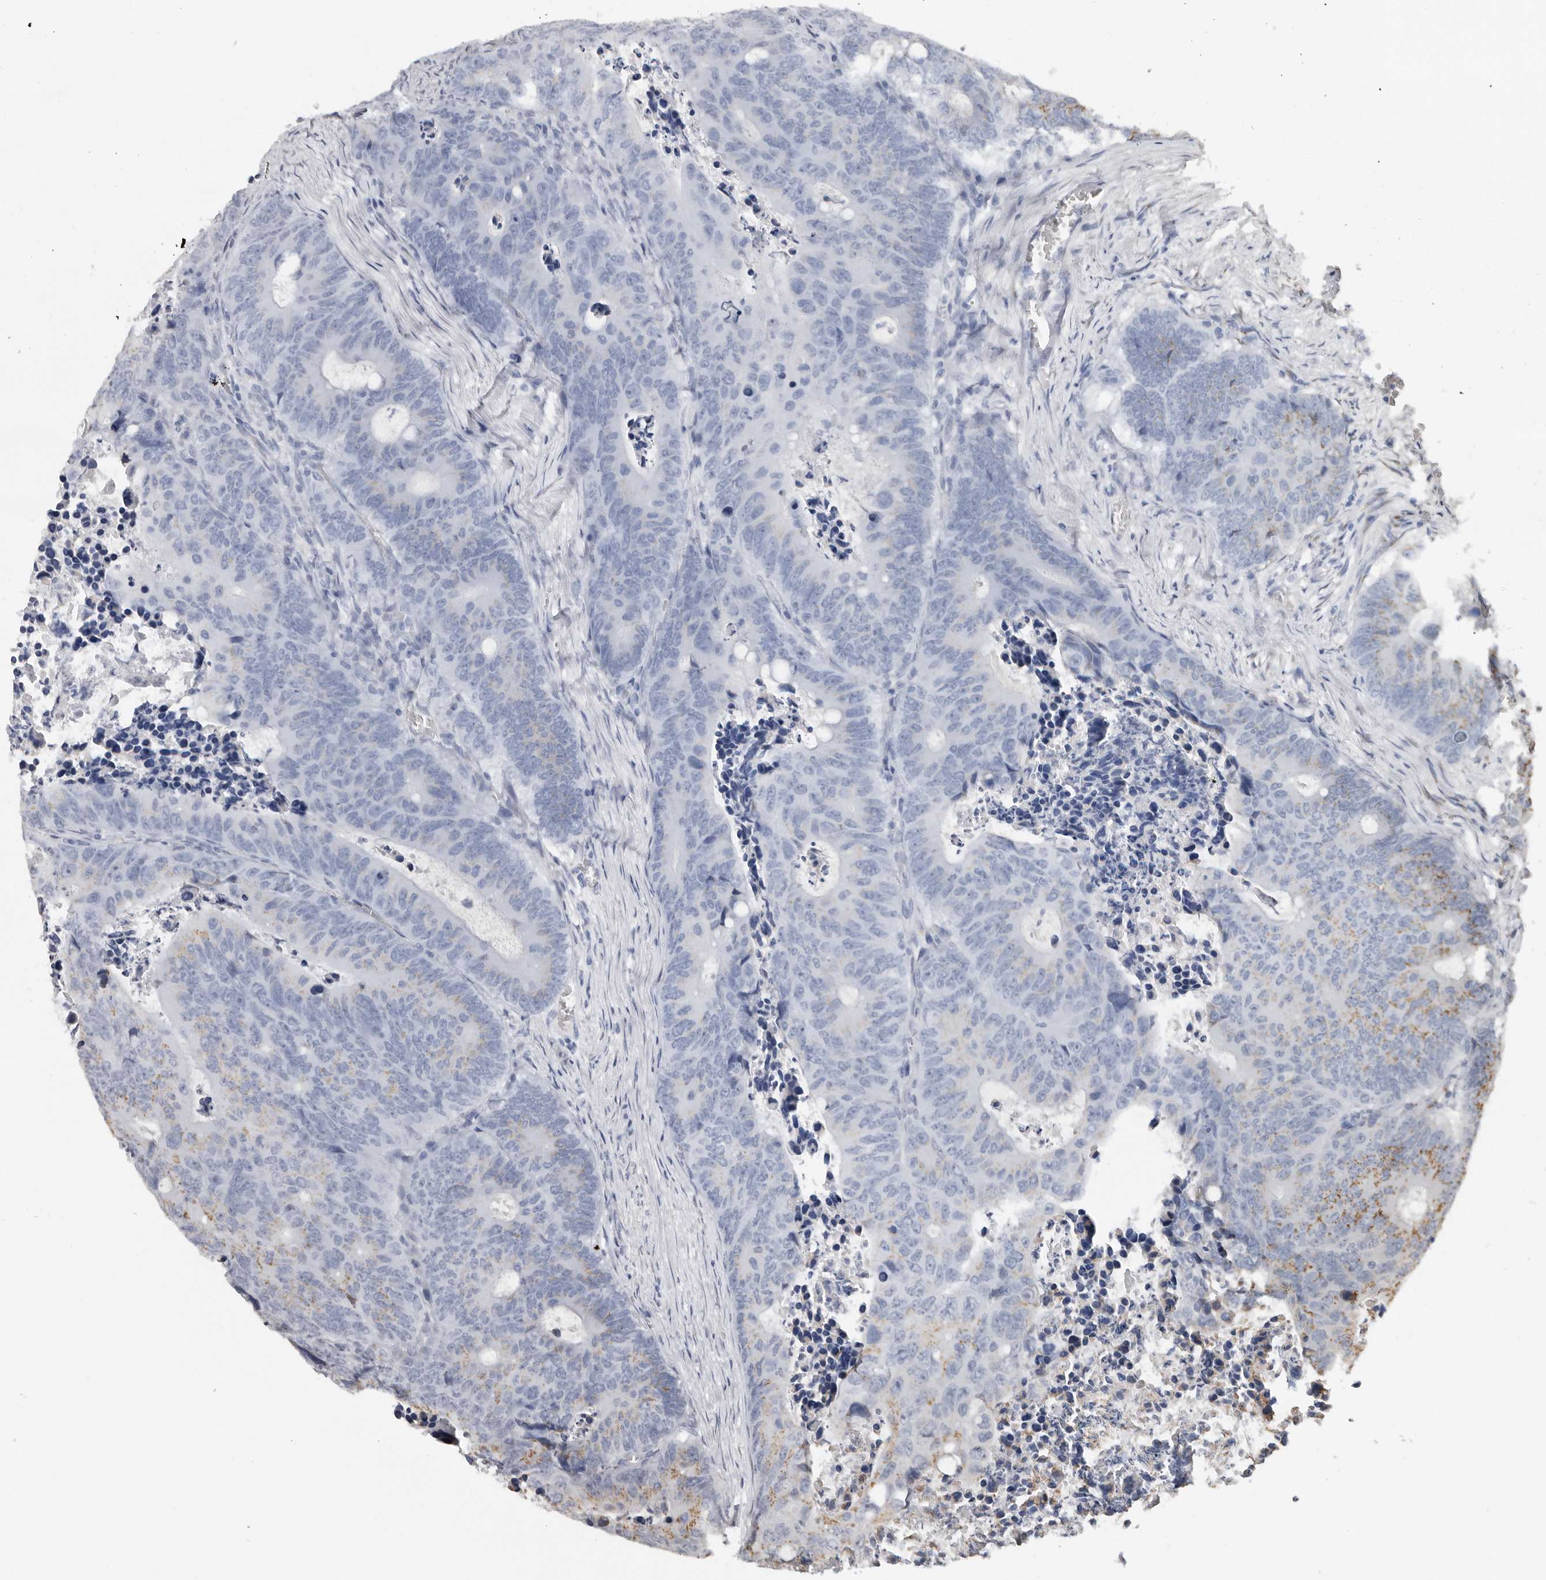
{"staining": {"intensity": "moderate", "quantity": "<25%", "location": "cytoplasmic/membranous"}, "tissue": "colorectal cancer", "cell_type": "Tumor cells", "image_type": "cancer", "snomed": [{"axis": "morphology", "description": "Adenocarcinoma, NOS"}, {"axis": "topography", "description": "Colon"}], "caption": "Protein staining displays moderate cytoplasmic/membranous positivity in about <25% of tumor cells in colorectal adenocarcinoma.", "gene": "ENTREP1", "patient": {"sex": "male", "age": 87}}